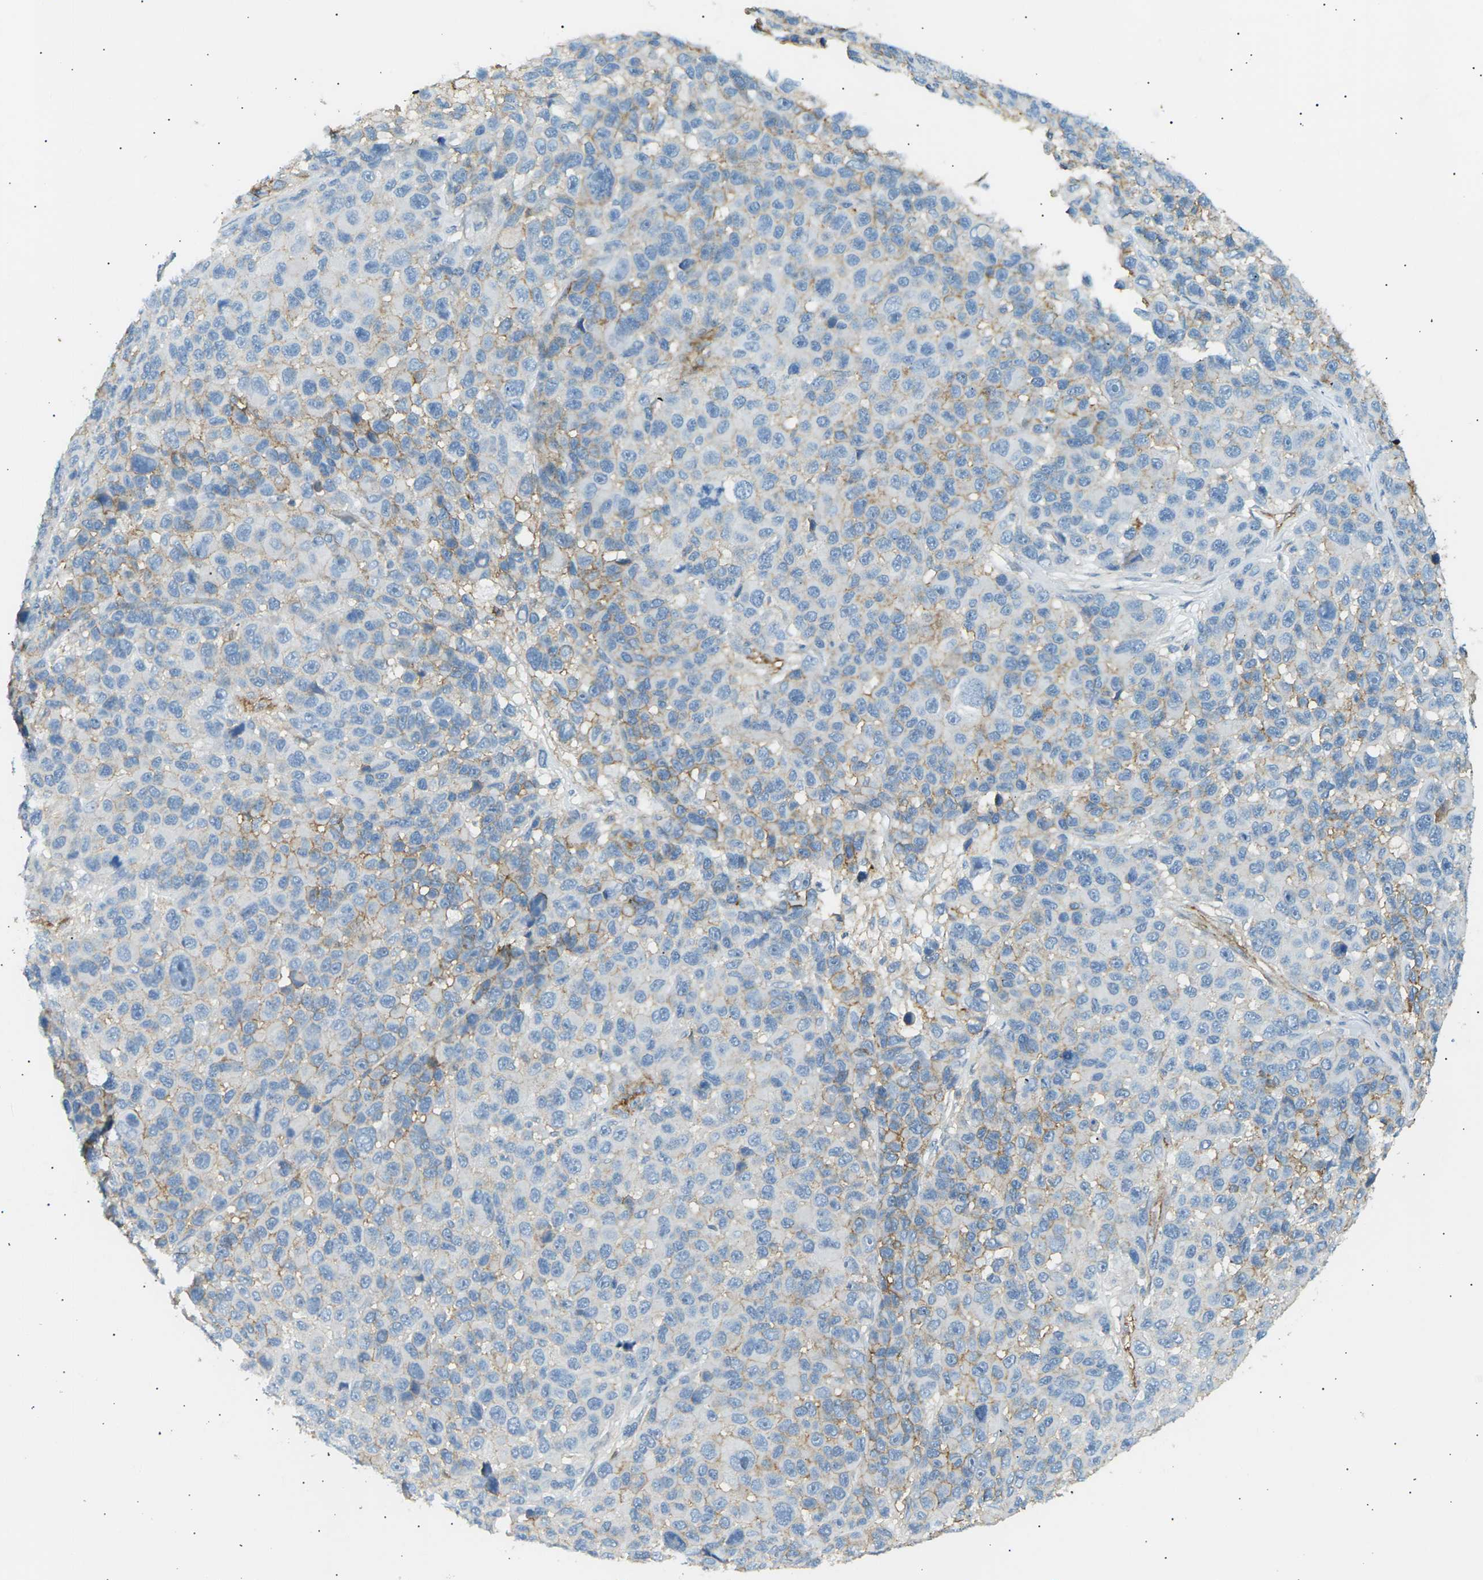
{"staining": {"intensity": "moderate", "quantity": "25%-75%", "location": "cytoplasmic/membranous"}, "tissue": "melanoma", "cell_type": "Tumor cells", "image_type": "cancer", "snomed": [{"axis": "morphology", "description": "Malignant melanoma, NOS"}, {"axis": "topography", "description": "Skin"}], "caption": "Immunohistochemical staining of human malignant melanoma exhibits medium levels of moderate cytoplasmic/membranous protein positivity in approximately 25%-75% of tumor cells. The staining was performed using DAB (3,3'-diaminobenzidine) to visualize the protein expression in brown, while the nuclei were stained in blue with hematoxylin (Magnification: 20x).", "gene": "ATP2B4", "patient": {"sex": "male", "age": 53}}